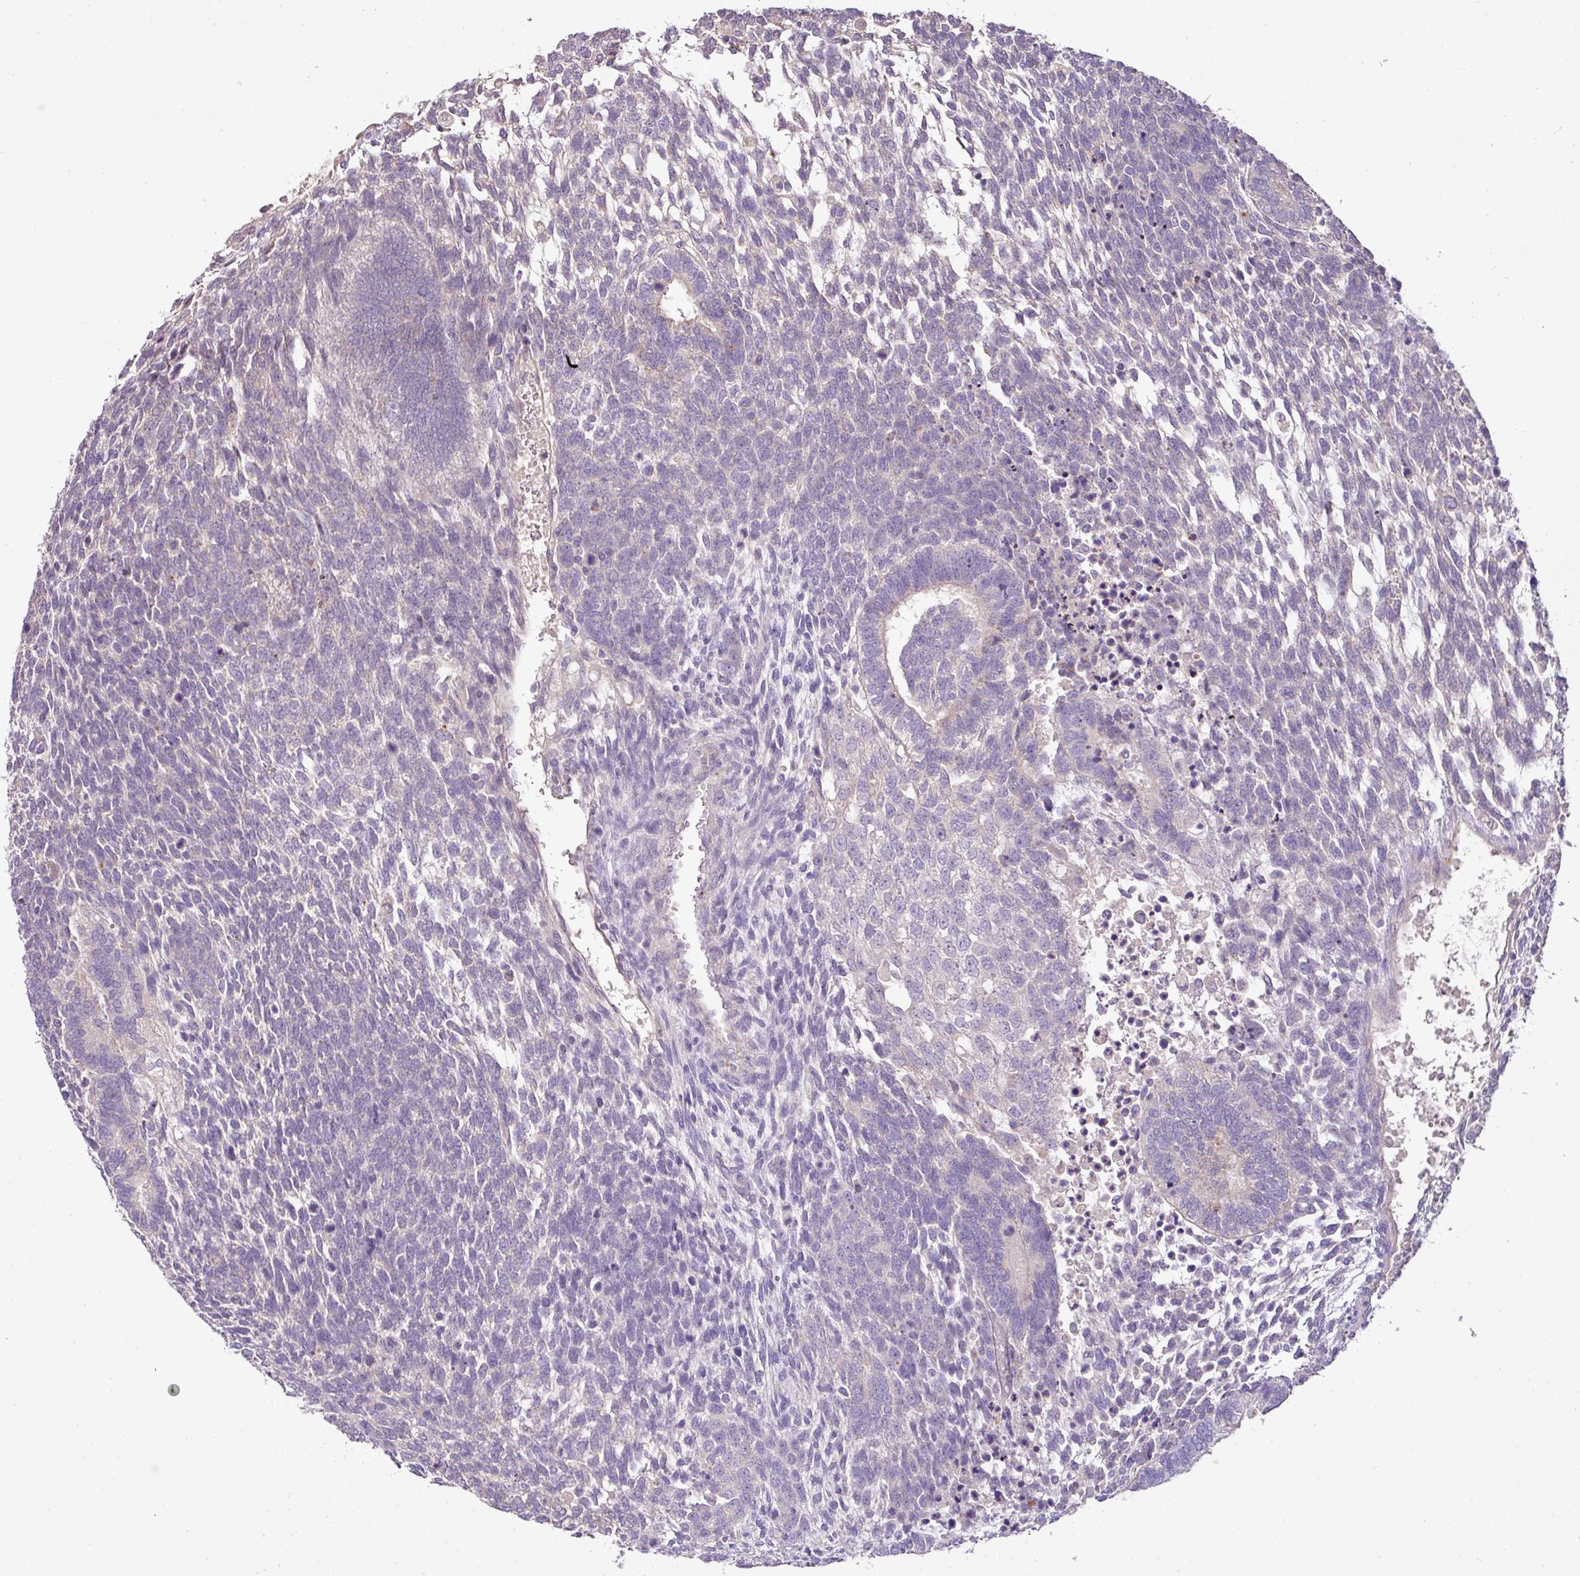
{"staining": {"intensity": "negative", "quantity": "none", "location": "none"}, "tissue": "testis cancer", "cell_type": "Tumor cells", "image_type": "cancer", "snomed": [{"axis": "morphology", "description": "Carcinoma, Embryonal, NOS"}, {"axis": "topography", "description": "Testis"}], "caption": "The IHC micrograph has no significant positivity in tumor cells of testis cancer tissue. (DAB (3,3'-diaminobenzidine) immunohistochemistry visualized using brightfield microscopy, high magnification).", "gene": "BRINP2", "patient": {"sex": "male", "age": 23}}